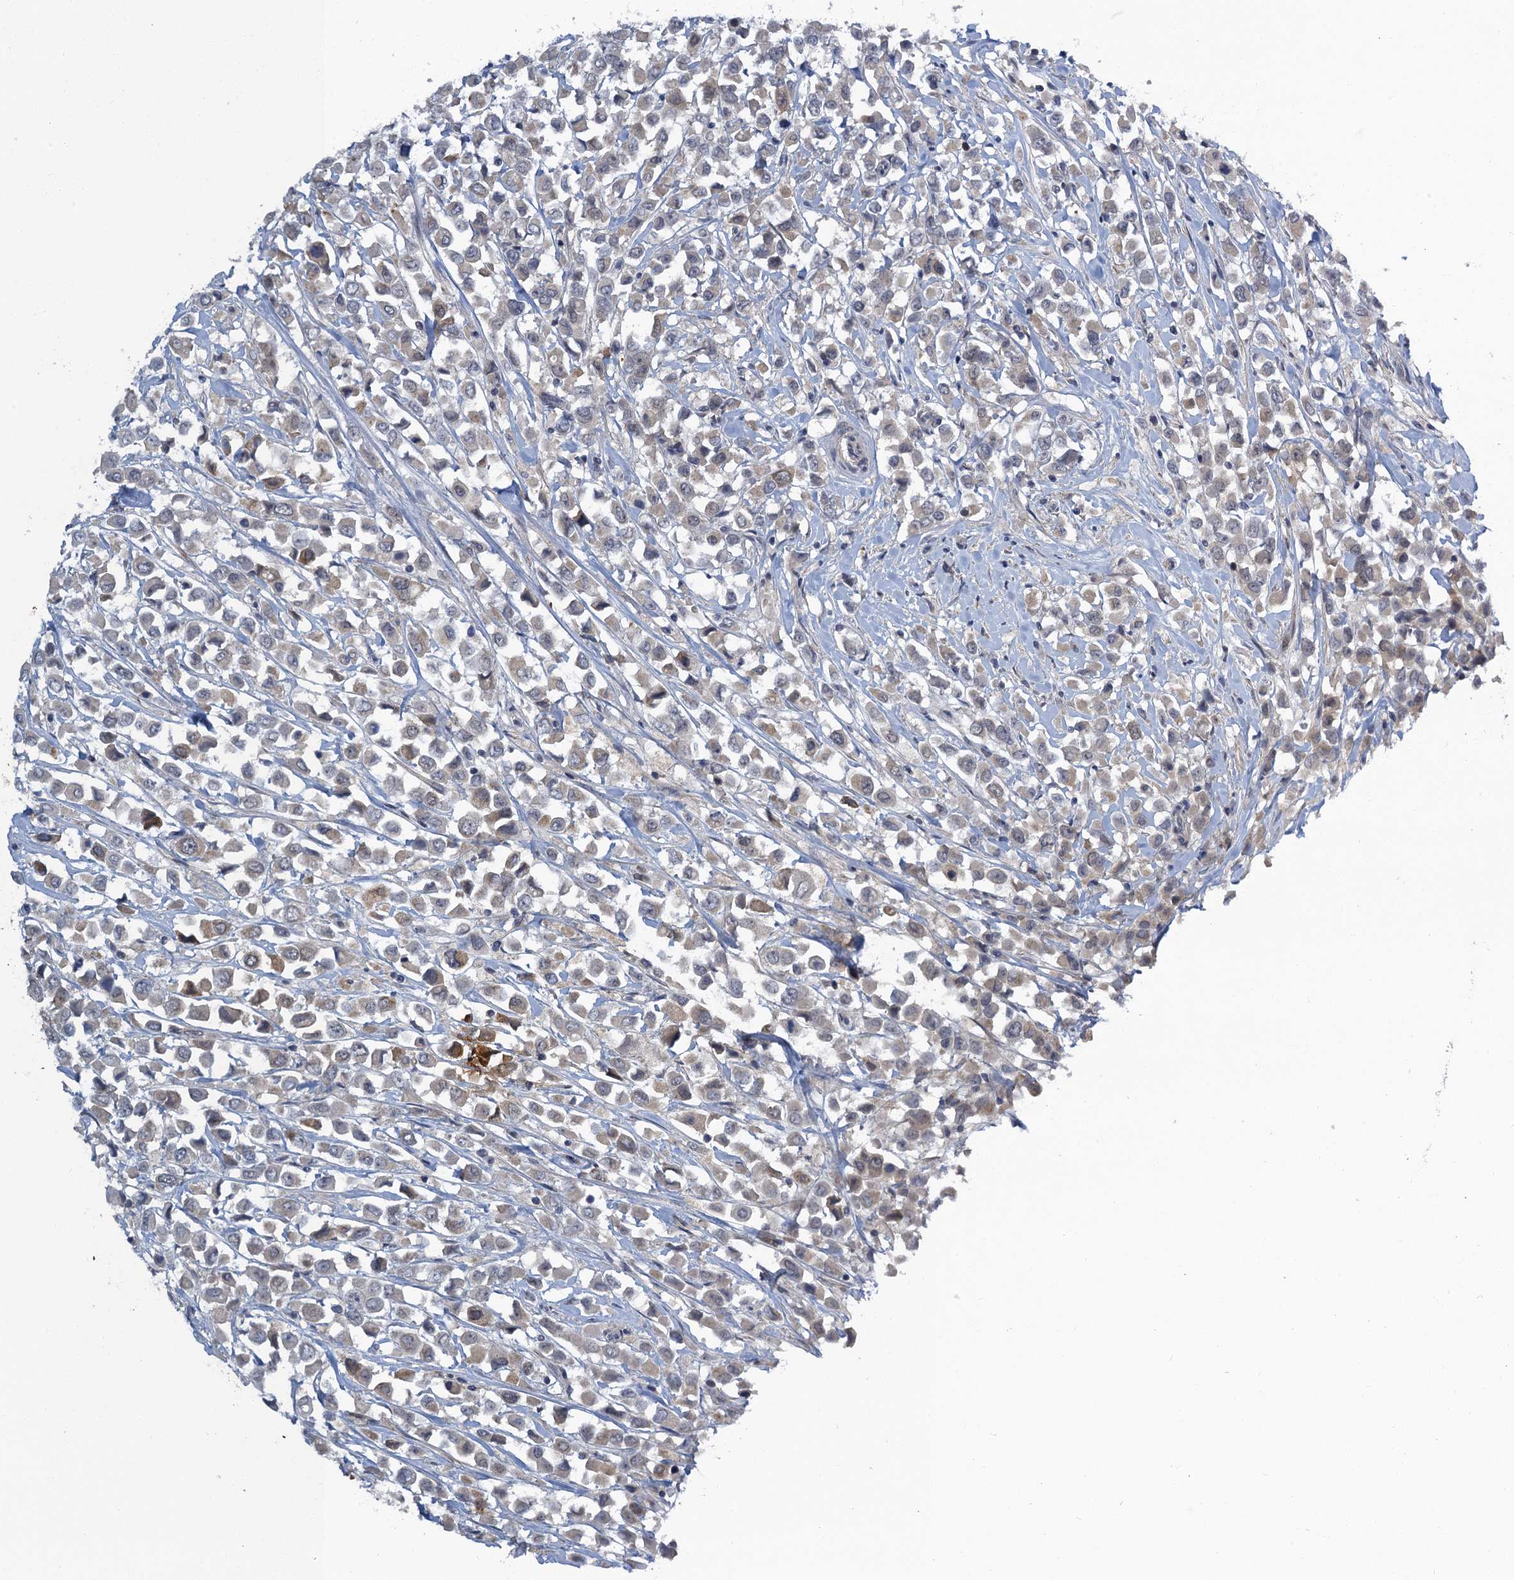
{"staining": {"intensity": "weak", "quantity": "<25%", "location": "cytoplasmic/membranous"}, "tissue": "breast cancer", "cell_type": "Tumor cells", "image_type": "cancer", "snomed": [{"axis": "morphology", "description": "Duct carcinoma"}, {"axis": "topography", "description": "Breast"}], "caption": "This is an IHC image of human breast infiltrating ductal carcinoma. There is no positivity in tumor cells.", "gene": "MRFAP1", "patient": {"sex": "female", "age": 61}}